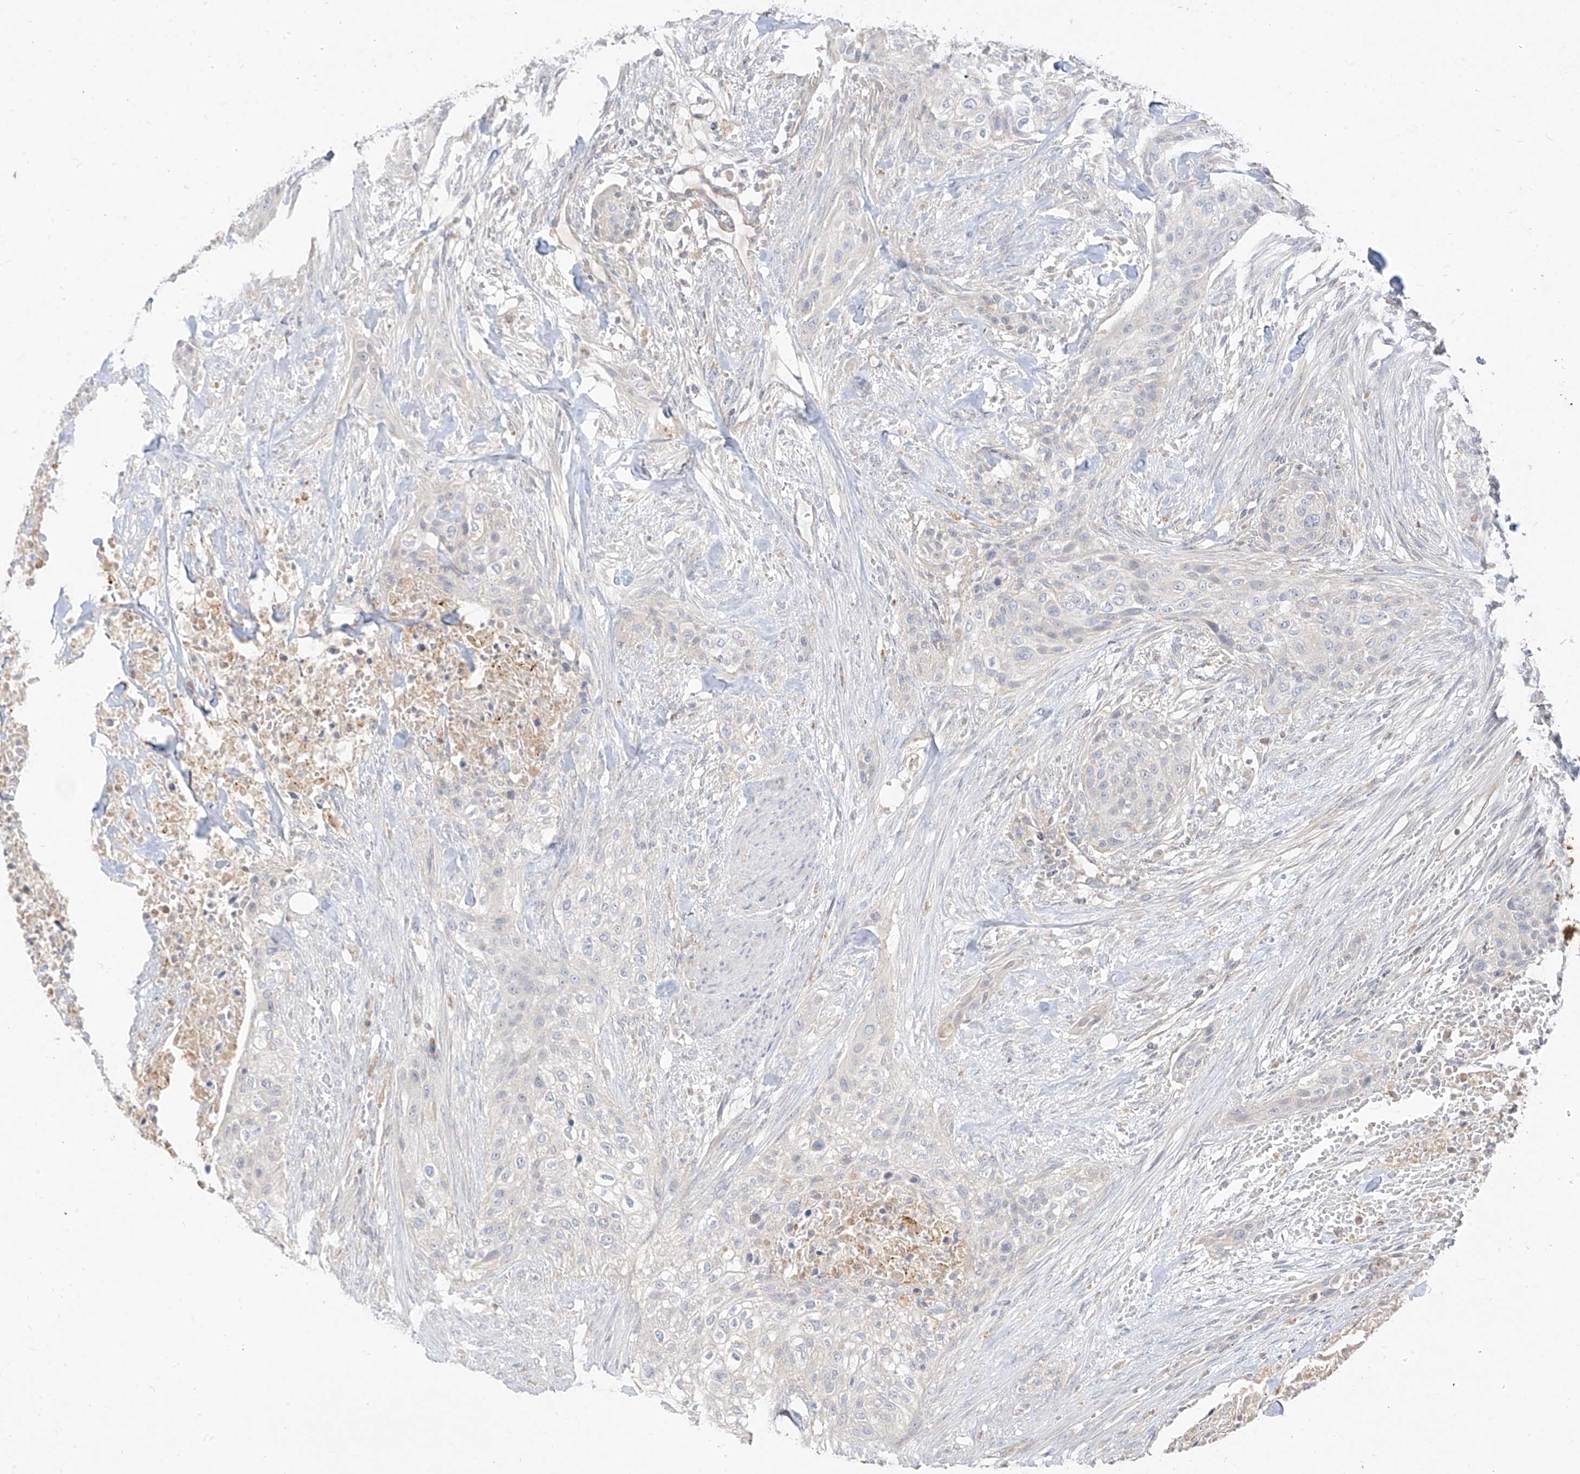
{"staining": {"intensity": "negative", "quantity": "none", "location": "none"}, "tissue": "urothelial cancer", "cell_type": "Tumor cells", "image_type": "cancer", "snomed": [{"axis": "morphology", "description": "Urothelial carcinoma, High grade"}, {"axis": "topography", "description": "Urinary bladder"}], "caption": "A photomicrograph of high-grade urothelial carcinoma stained for a protein displays no brown staining in tumor cells.", "gene": "C2orf42", "patient": {"sex": "male", "age": 35}}